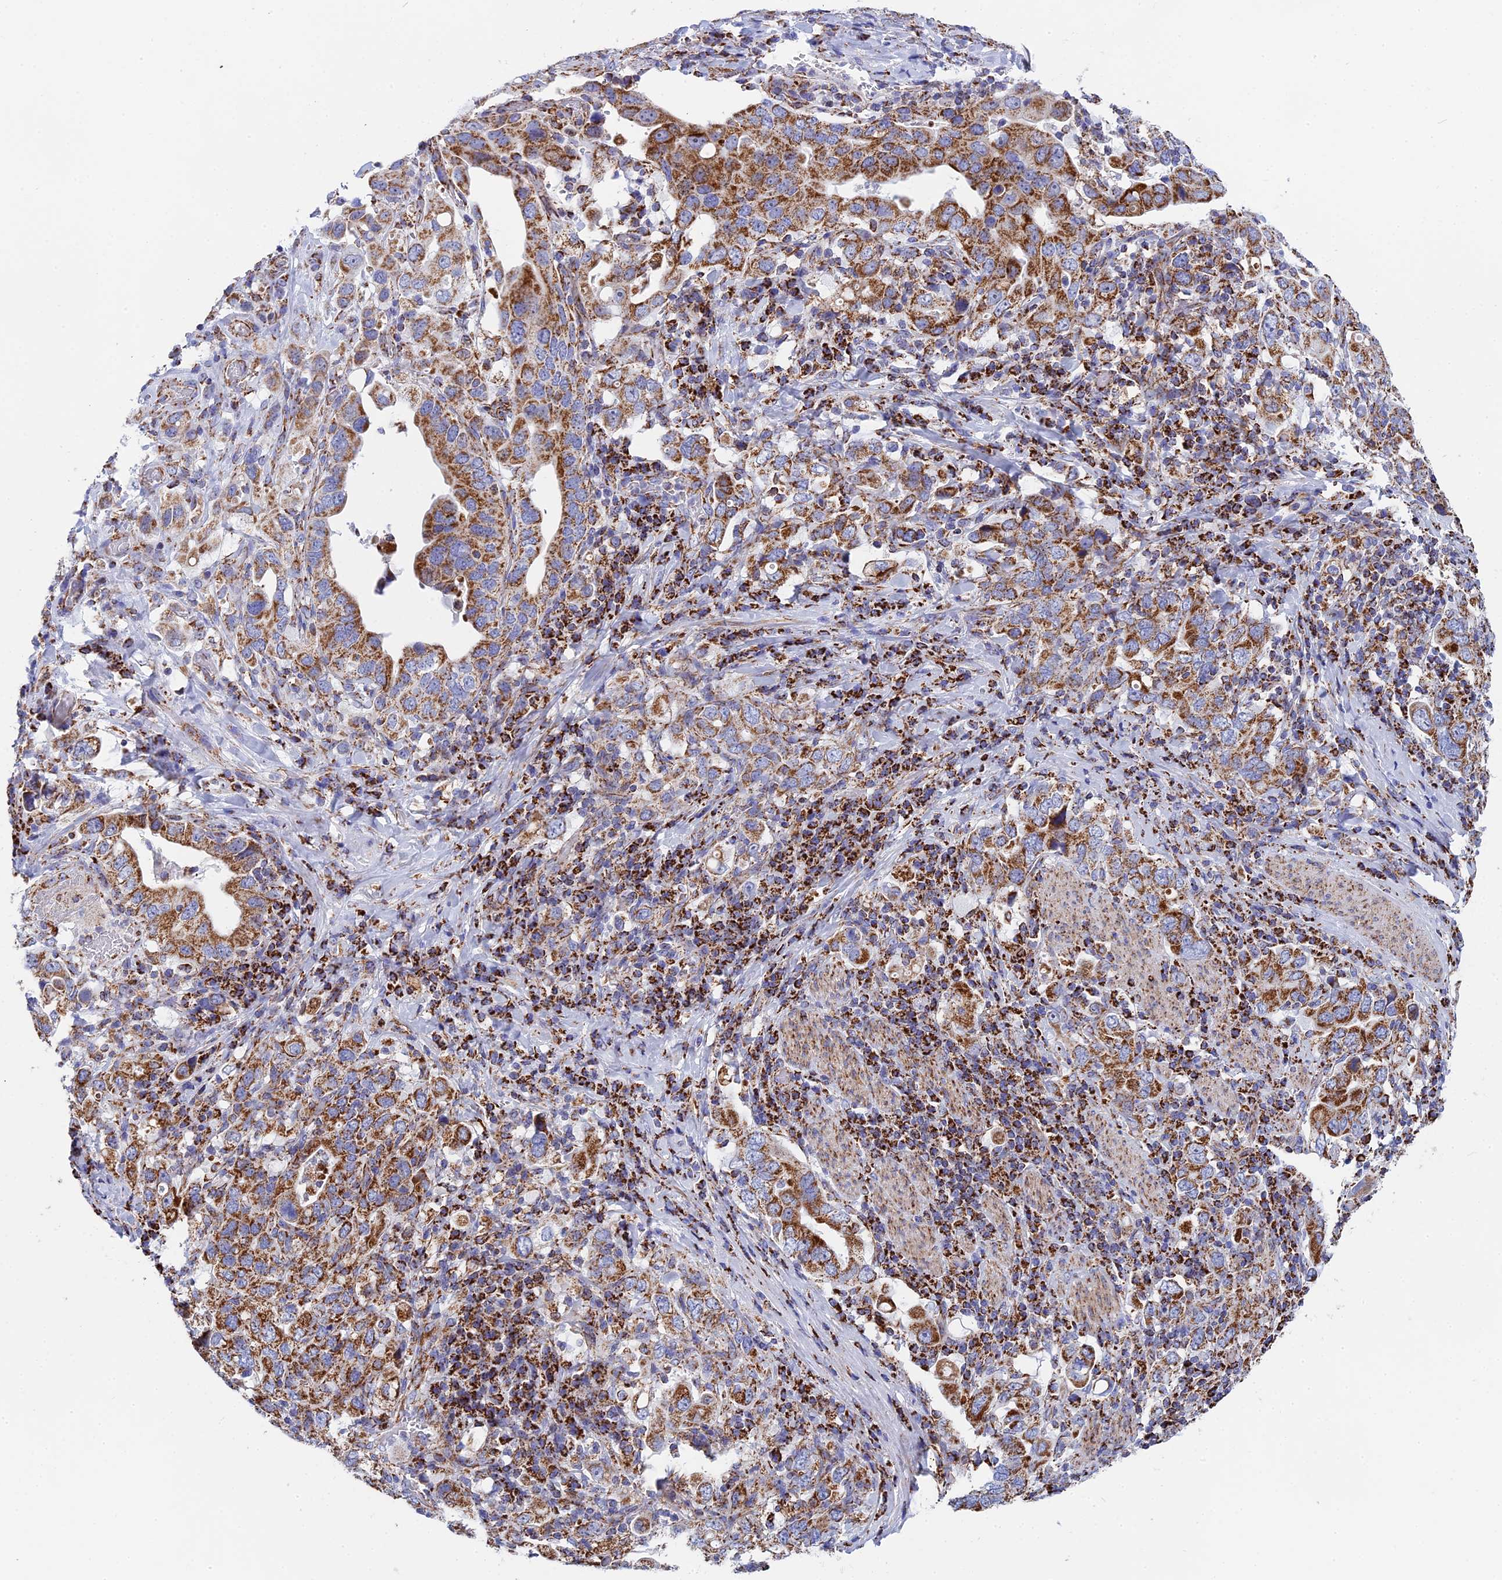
{"staining": {"intensity": "moderate", "quantity": ">75%", "location": "cytoplasmic/membranous"}, "tissue": "stomach cancer", "cell_type": "Tumor cells", "image_type": "cancer", "snomed": [{"axis": "morphology", "description": "Adenocarcinoma, NOS"}, {"axis": "topography", "description": "Stomach, upper"}], "caption": "Human stomach adenocarcinoma stained with a protein marker shows moderate staining in tumor cells.", "gene": "NDUFA5", "patient": {"sex": "male", "age": 62}}